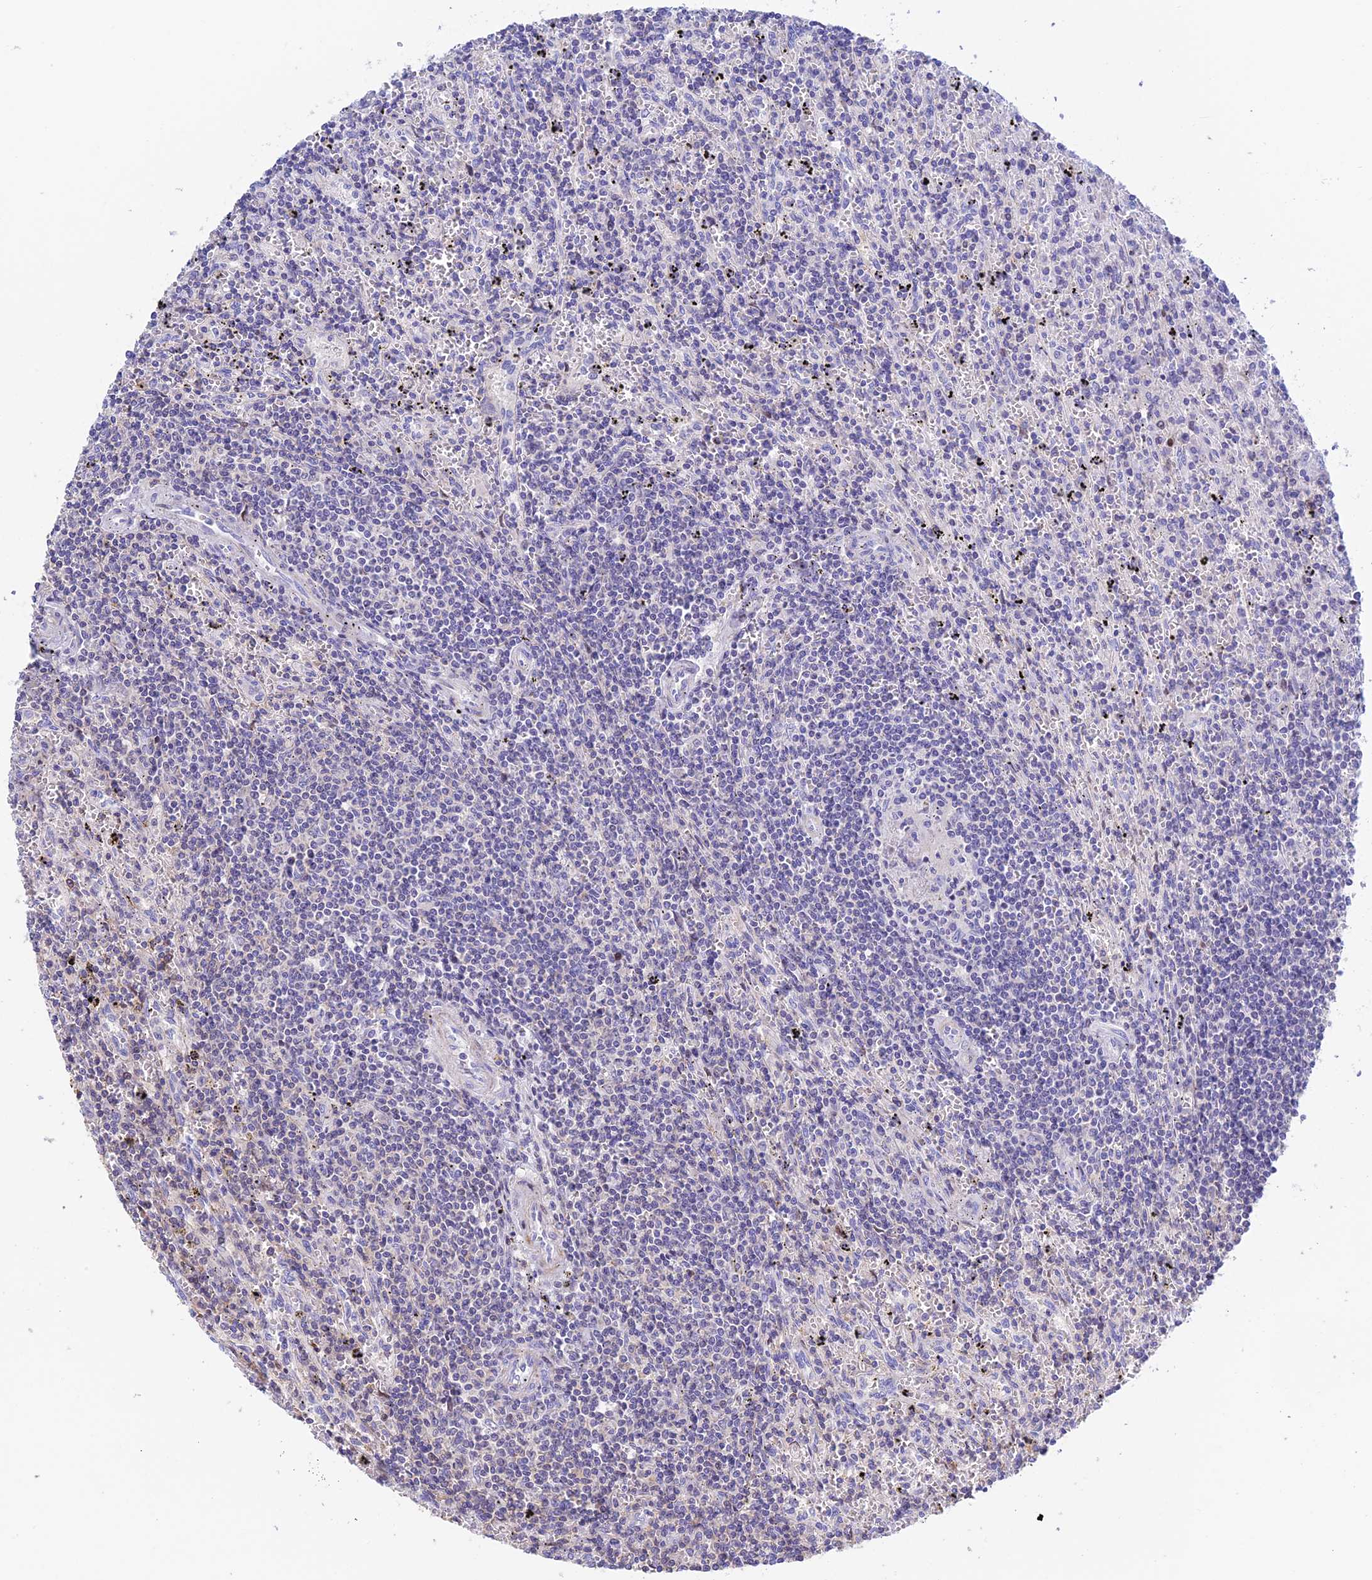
{"staining": {"intensity": "negative", "quantity": "none", "location": "none"}, "tissue": "lymphoma", "cell_type": "Tumor cells", "image_type": "cancer", "snomed": [{"axis": "morphology", "description": "Malignant lymphoma, non-Hodgkin's type, Low grade"}, {"axis": "topography", "description": "Spleen"}], "caption": "Tumor cells are negative for protein expression in human malignant lymphoma, non-Hodgkin's type (low-grade). The staining was performed using DAB to visualize the protein expression in brown, while the nuclei were stained in blue with hematoxylin (Magnification: 20x).", "gene": "PRIM1", "patient": {"sex": "male", "age": 76}}